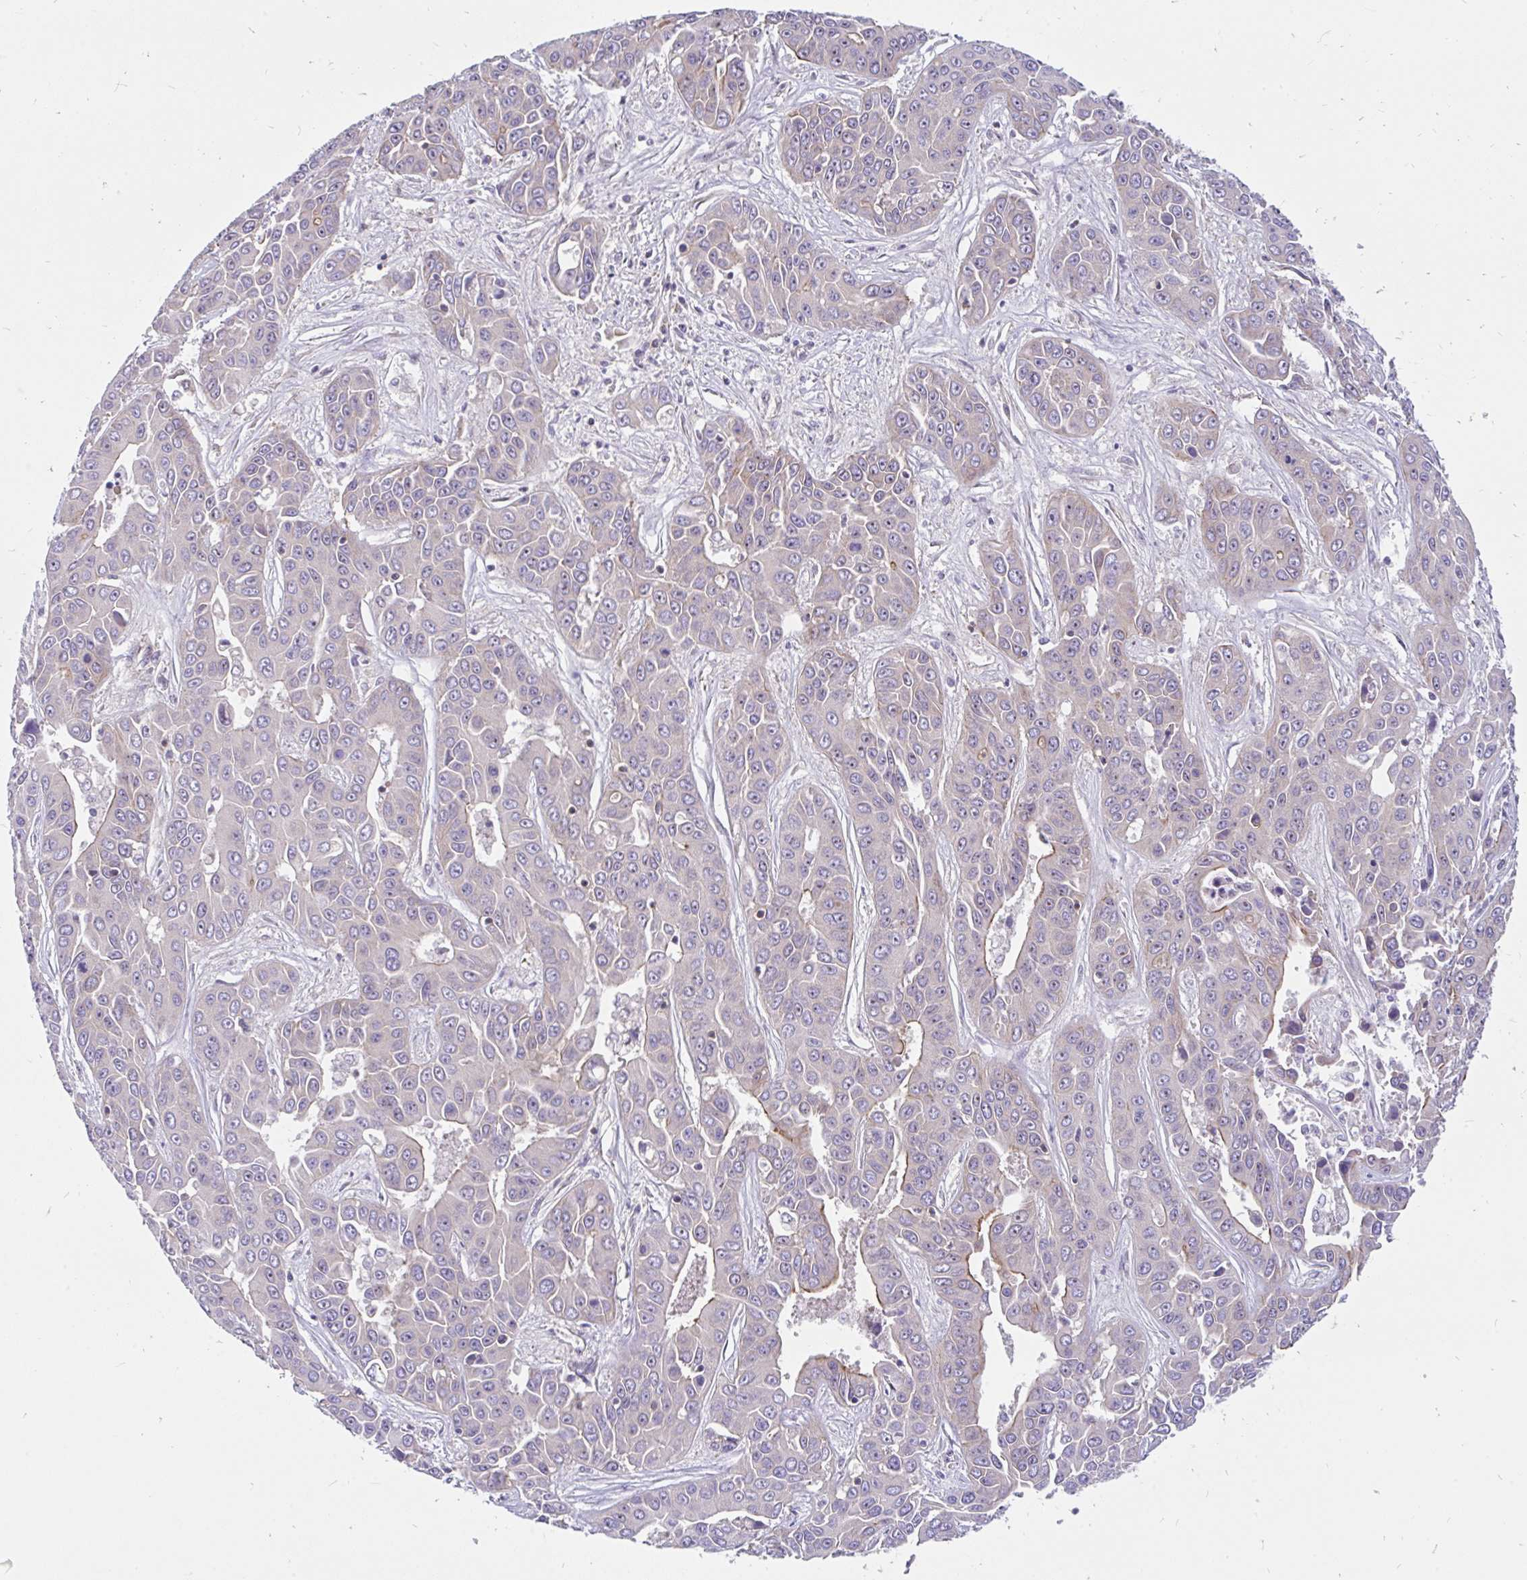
{"staining": {"intensity": "weak", "quantity": "<25%", "location": "cytoplasmic/membranous"}, "tissue": "liver cancer", "cell_type": "Tumor cells", "image_type": "cancer", "snomed": [{"axis": "morphology", "description": "Cholangiocarcinoma"}, {"axis": "topography", "description": "Liver"}], "caption": "Immunohistochemical staining of human cholangiocarcinoma (liver) demonstrates no significant positivity in tumor cells.", "gene": "LRRC26", "patient": {"sex": "female", "age": 52}}